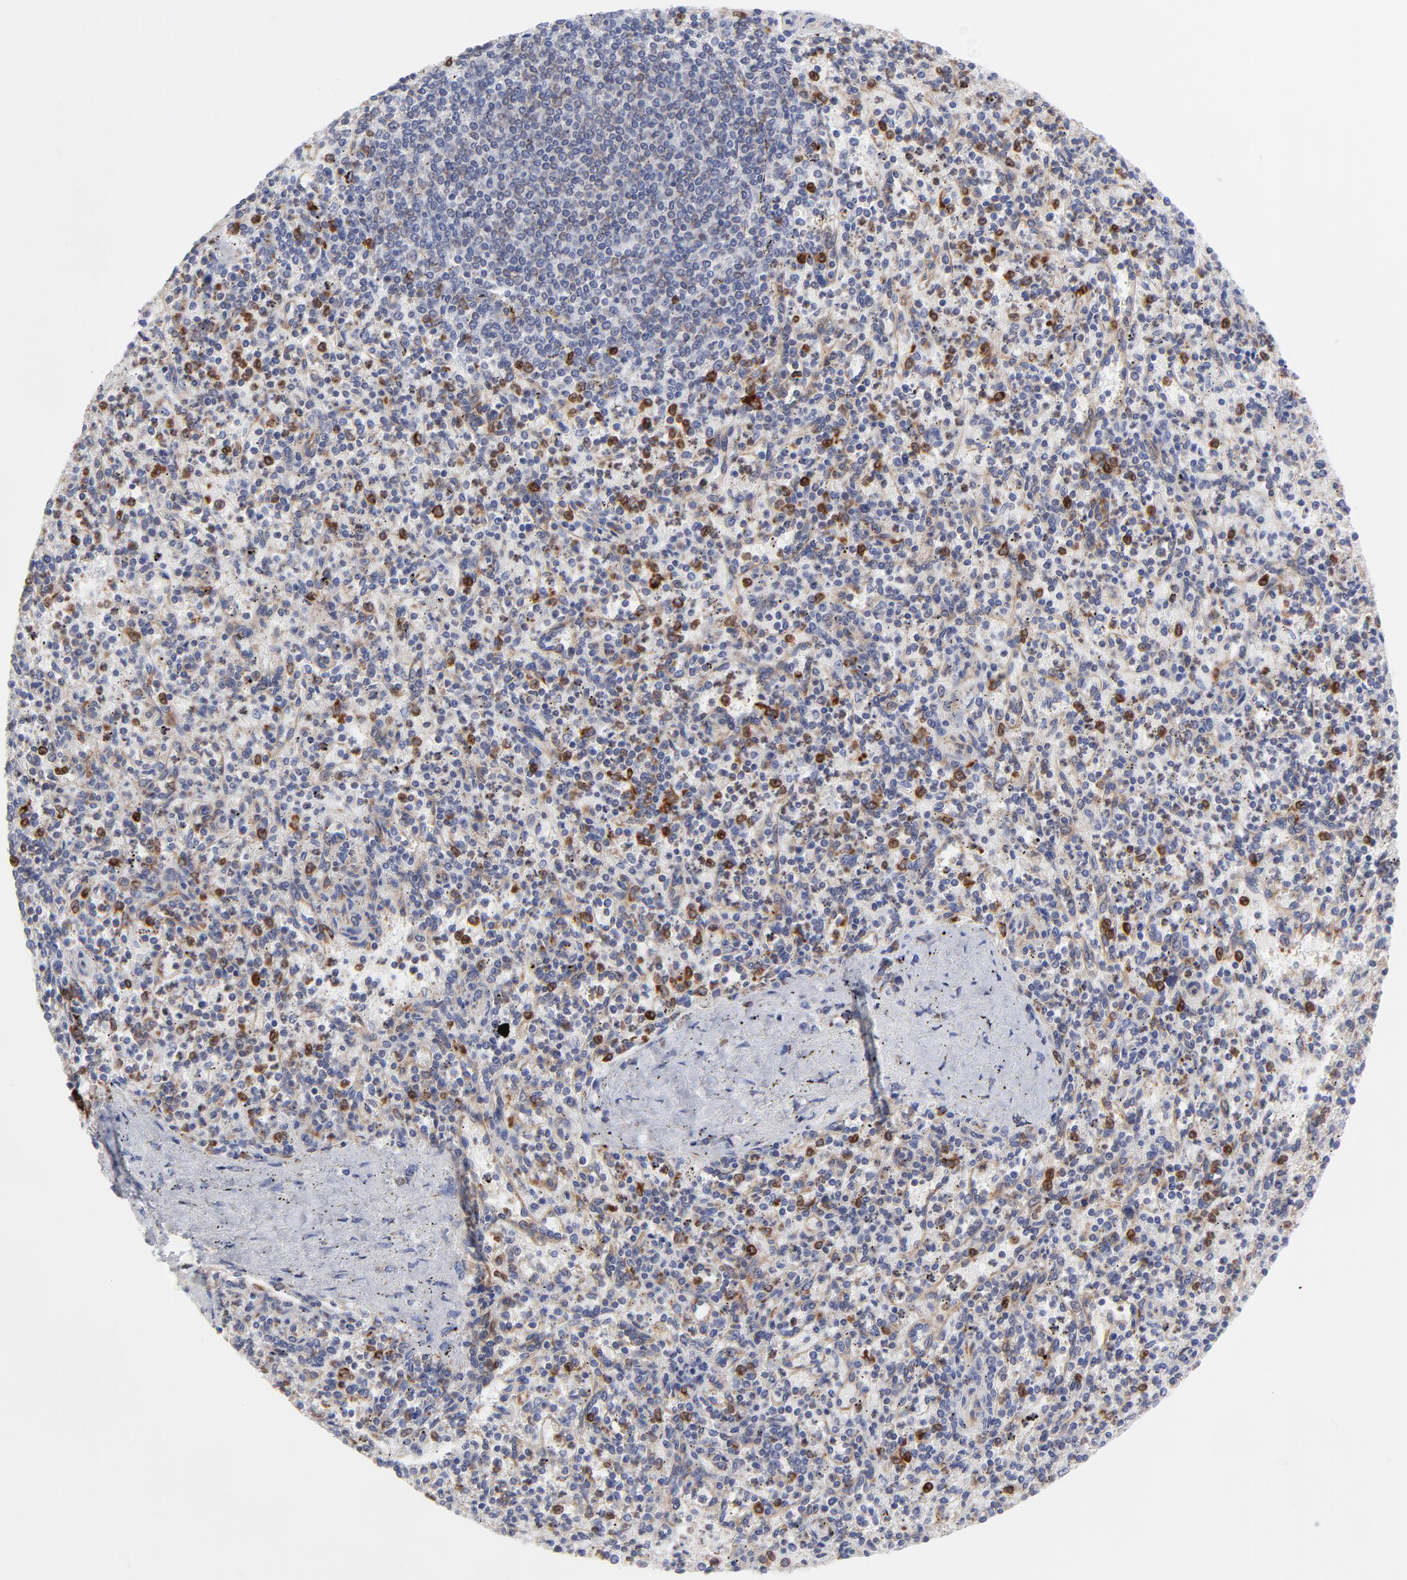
{"staining": {"intensity": "strong", "quantity": "<25%", "location": "cytoplasmic/membranous"}, "tissue": "spleen", "cell_type": "Cells in red pulp", "image_type": "normal", "snomed": [{"axis": "morphology", "description": "Normal tissue, NOS"}, {"axis": "topography", "description": "Spleen"}], "caption": "Immunohistochemical staining of benign spleen exhibits strong cytoplasmic/membranous protein staining in about <25% of cells in red pulp.", "gene": "MOSPD2", "patient": {"sex": "male", "age": 72}}